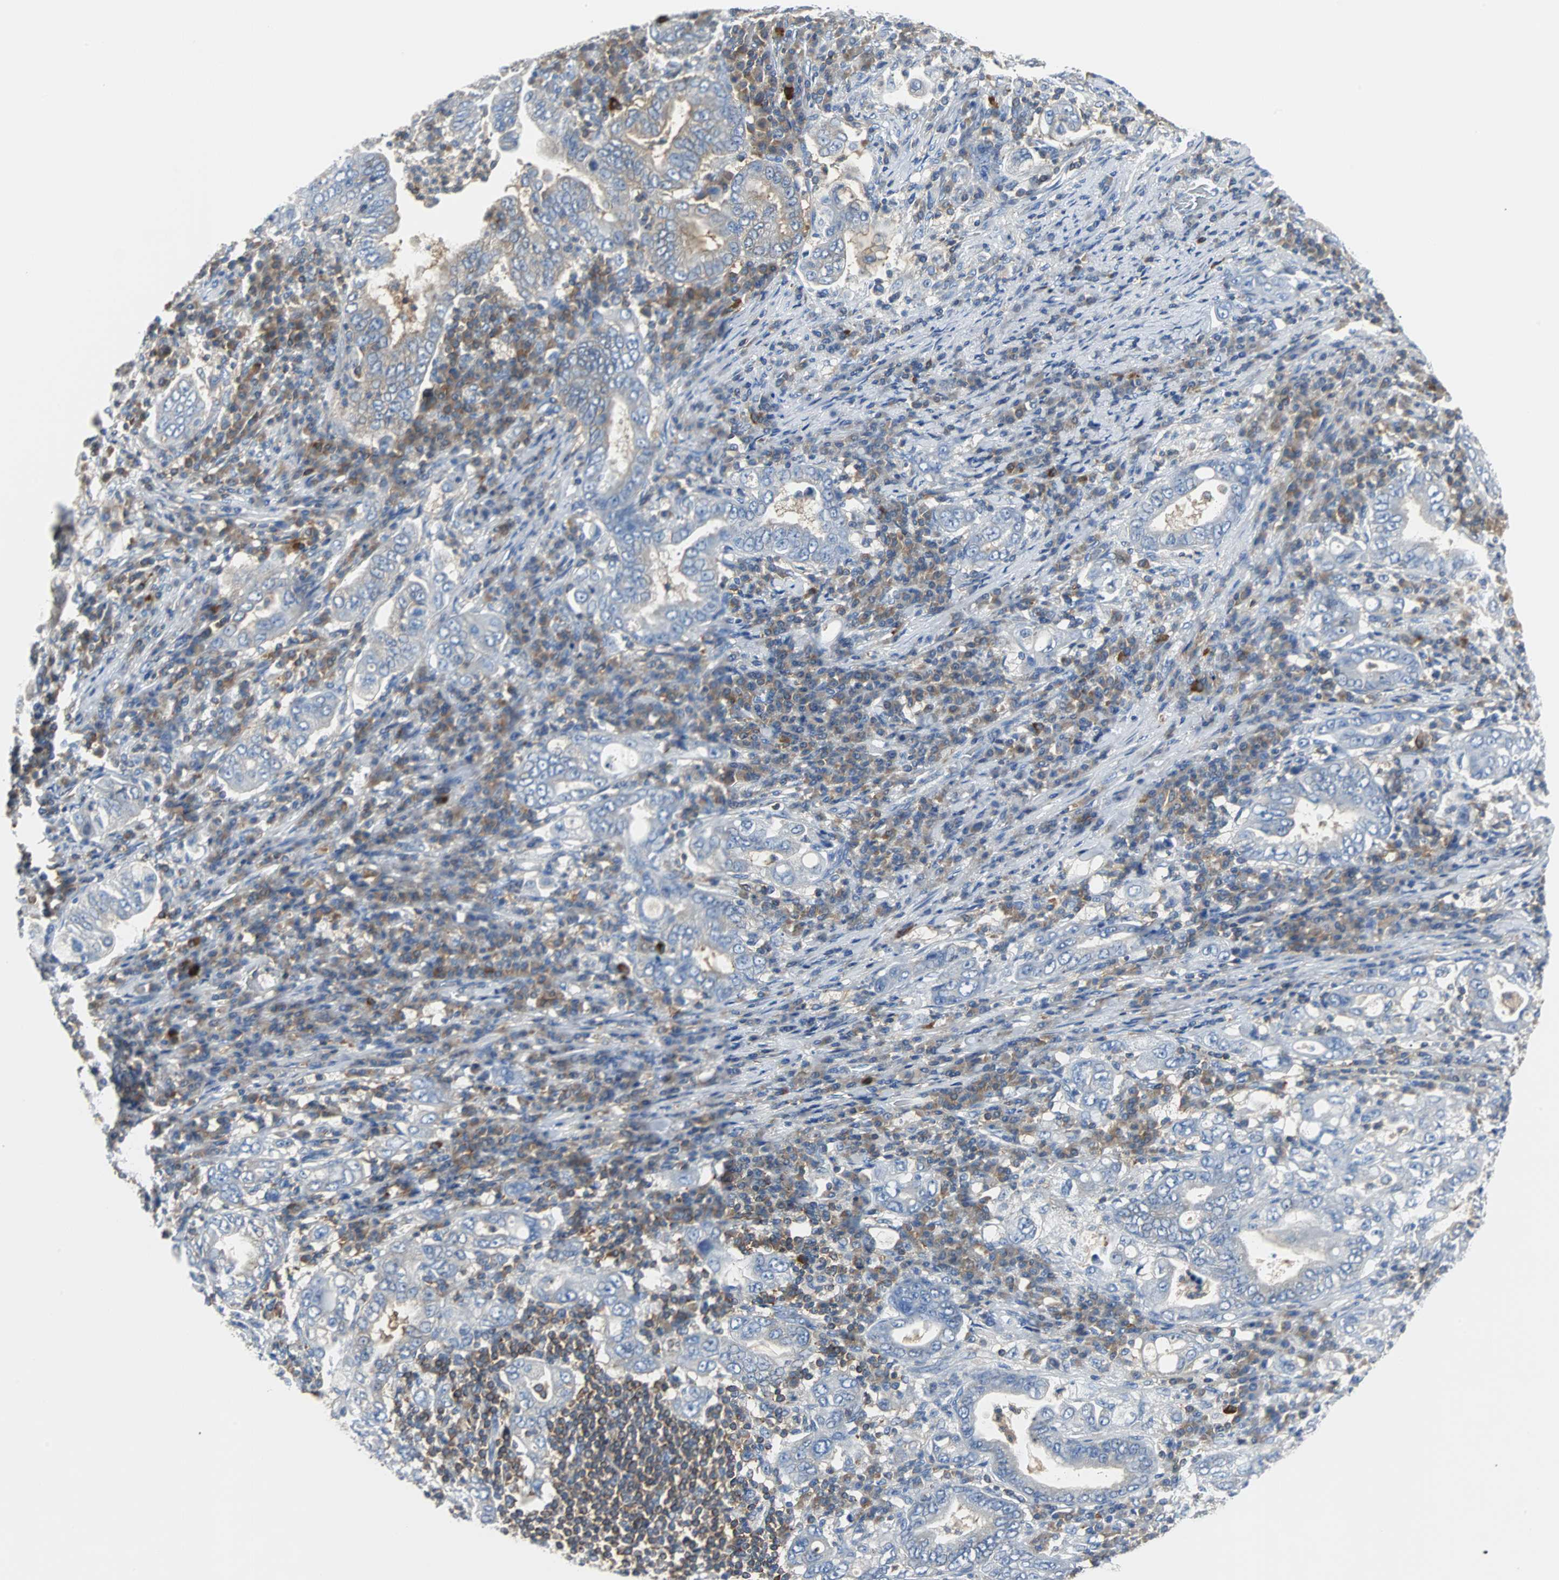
{"staining": {"intensity": "negative", "quantity": "none", "location": "none"}, "tissue": "stomach cancer", "cell_type": "Tumor cells", "image_type": "cancer", "snomed": [{"axis": "morphology", "description": "Normal tissue, NOS"}, {"axis": "morphology", "description": "Adenocarcinoma, NOS"}, {"axis": "topography", "description": "Esophagus"}, {"axis": "topography", "description": "Stomach, upper"}, {"axis": "topography", "description": "Peripheral nerve tissue"}], "caption": "Stomach cancer stained for a protein using immunohistochemistry (IHC) demonstrates no expression tumor cells.", "gene": "TSC22D4", "patient": {"sex": "male", "age": 62}}